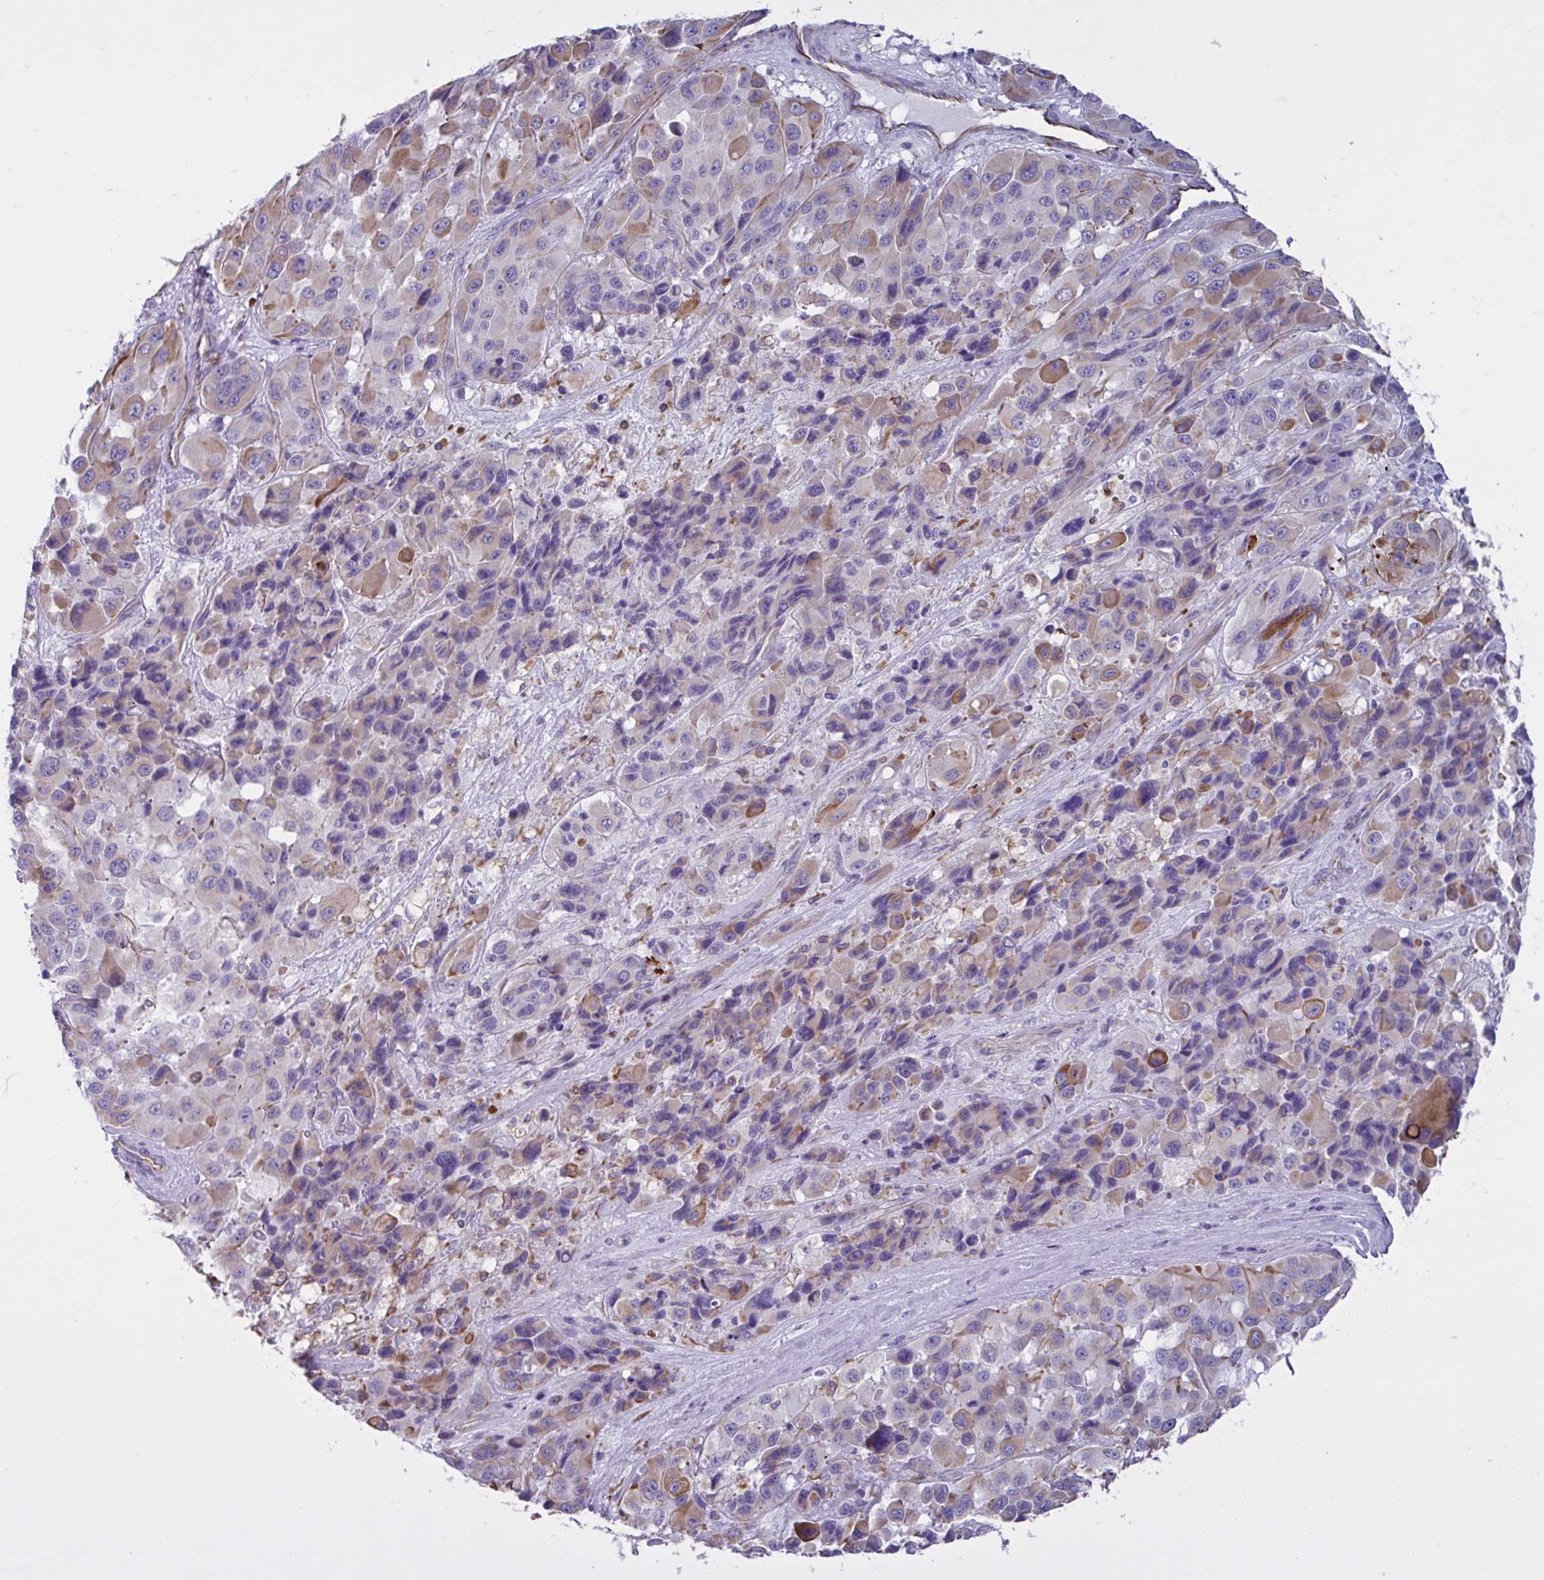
{"staining": {"intensity": "weak", "quantity": "25%-75%", "location": "cytoplasmic/membranous"}, "tissue": "melanoma", "cell_type": "Tumor cells", "image_type": "cancer", "snomed": [{"axis": "morphology", "description": "Malignant melanoma, Metastatic site"}, {"axis": "topography", "description": "Lymph node"}], "caption": "Immunohistochemical staining of malignant melanoma (metastatic site) reveals low levels of weak cytoplasmic/membranous staining in approximately 25%-75% of tumor cells.", "gene": "TMEM86B", "patient": {"sex": "female", "age": 65}}